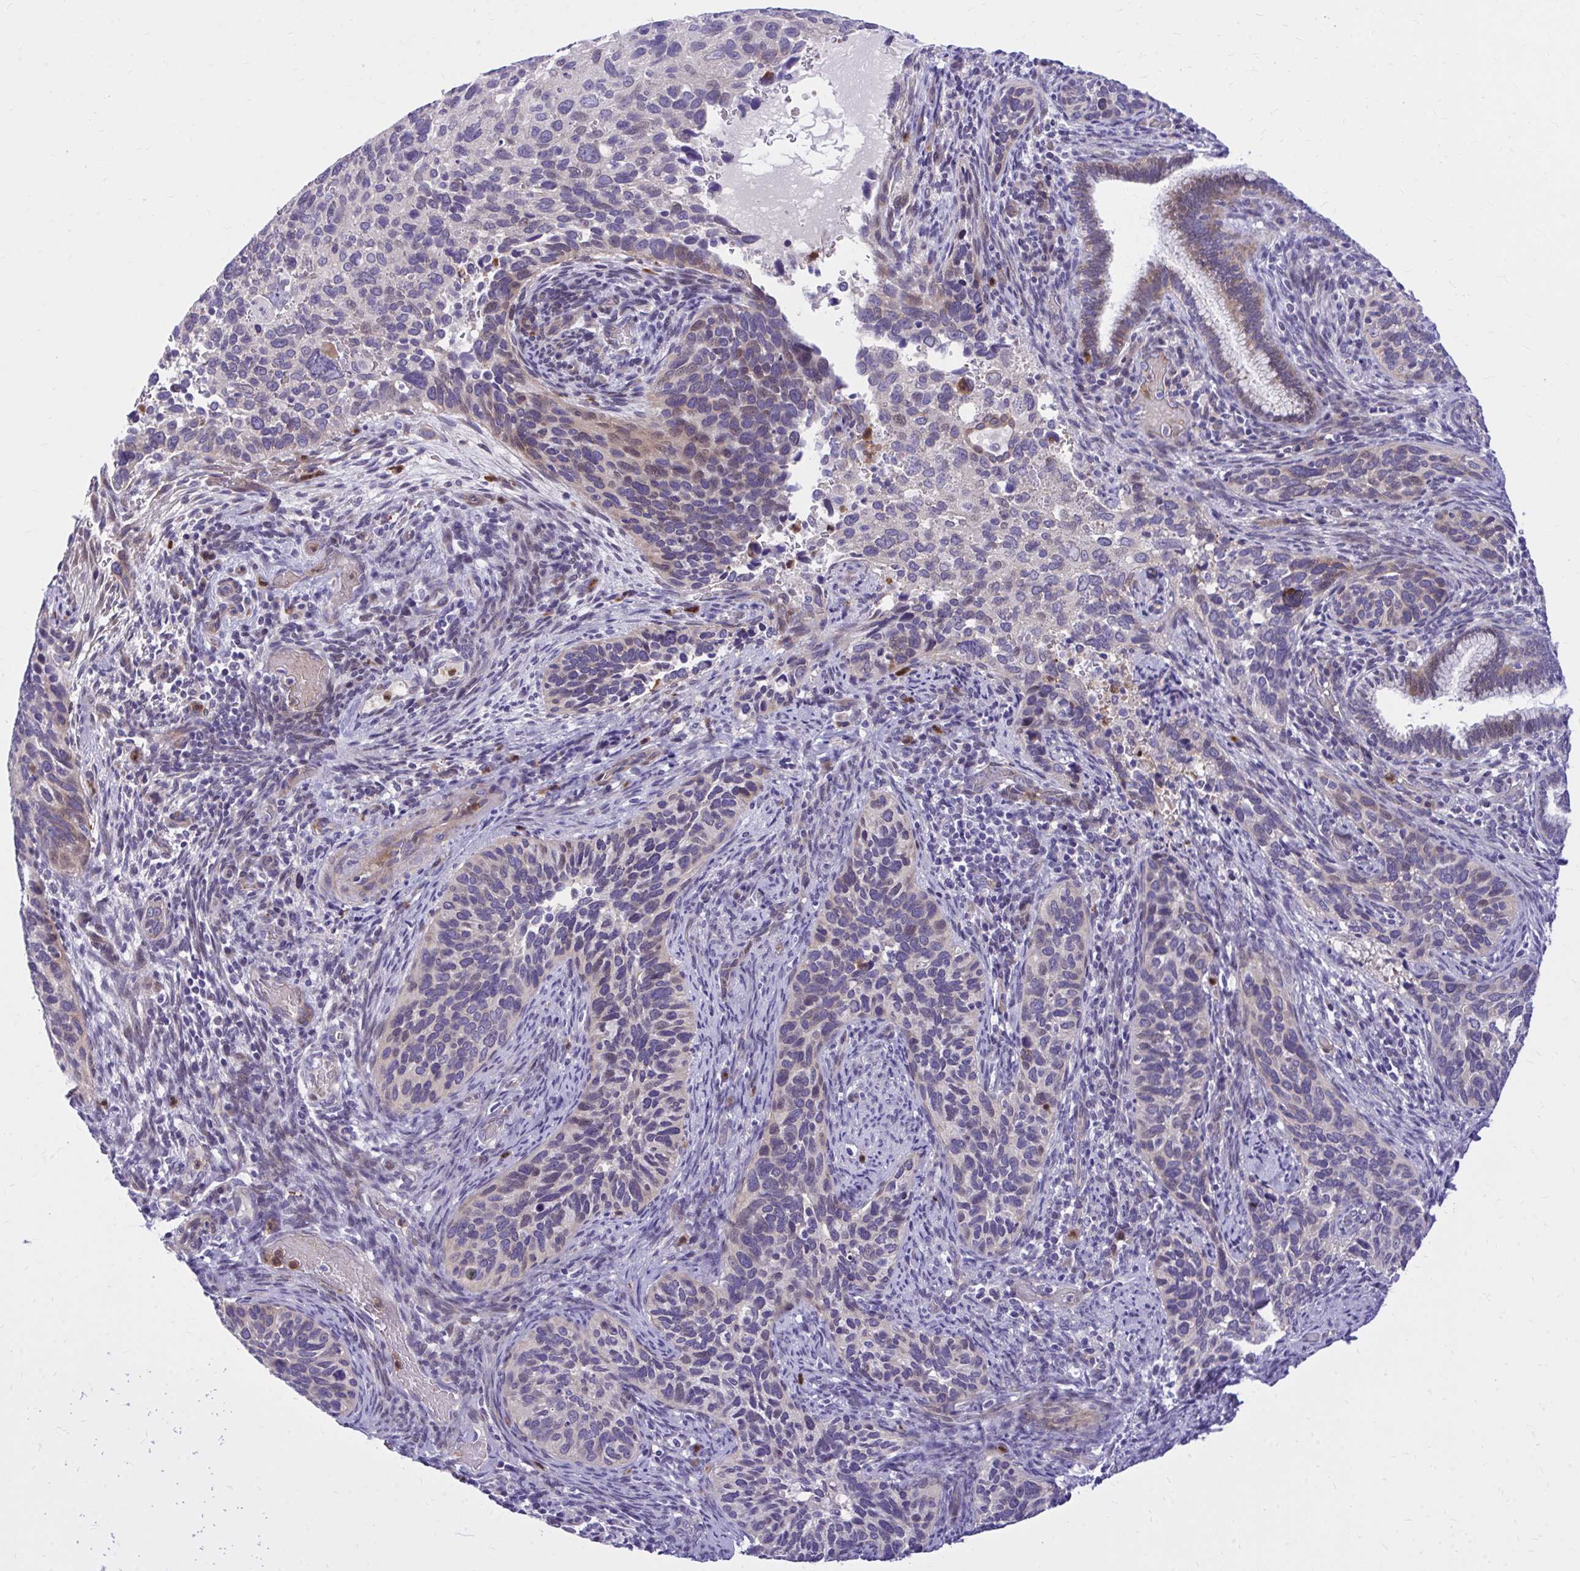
{"staining": {"intensity": "weak", "quantity": "<25%", "location": "cytoplasmic/membranous"}, "tissue": "cervical cancer", "cell_type": "Tumor cells", "image_type": "cancer", "snomed": [{"axis": "morphology", "description": "Squamous cell carcinoma, NOS"}, {"axis": "topography", "description": "Cervix"}], "caption": "Immunohistochemistry (IHC) of cervical squamous cell carcinoma exhibits no expression in tumor cells. (Brightfield microscopy of DAB IHC at high magnification).", "gene": "ADAMTSL1", "patient": {"sex": "female", "age": 51}}